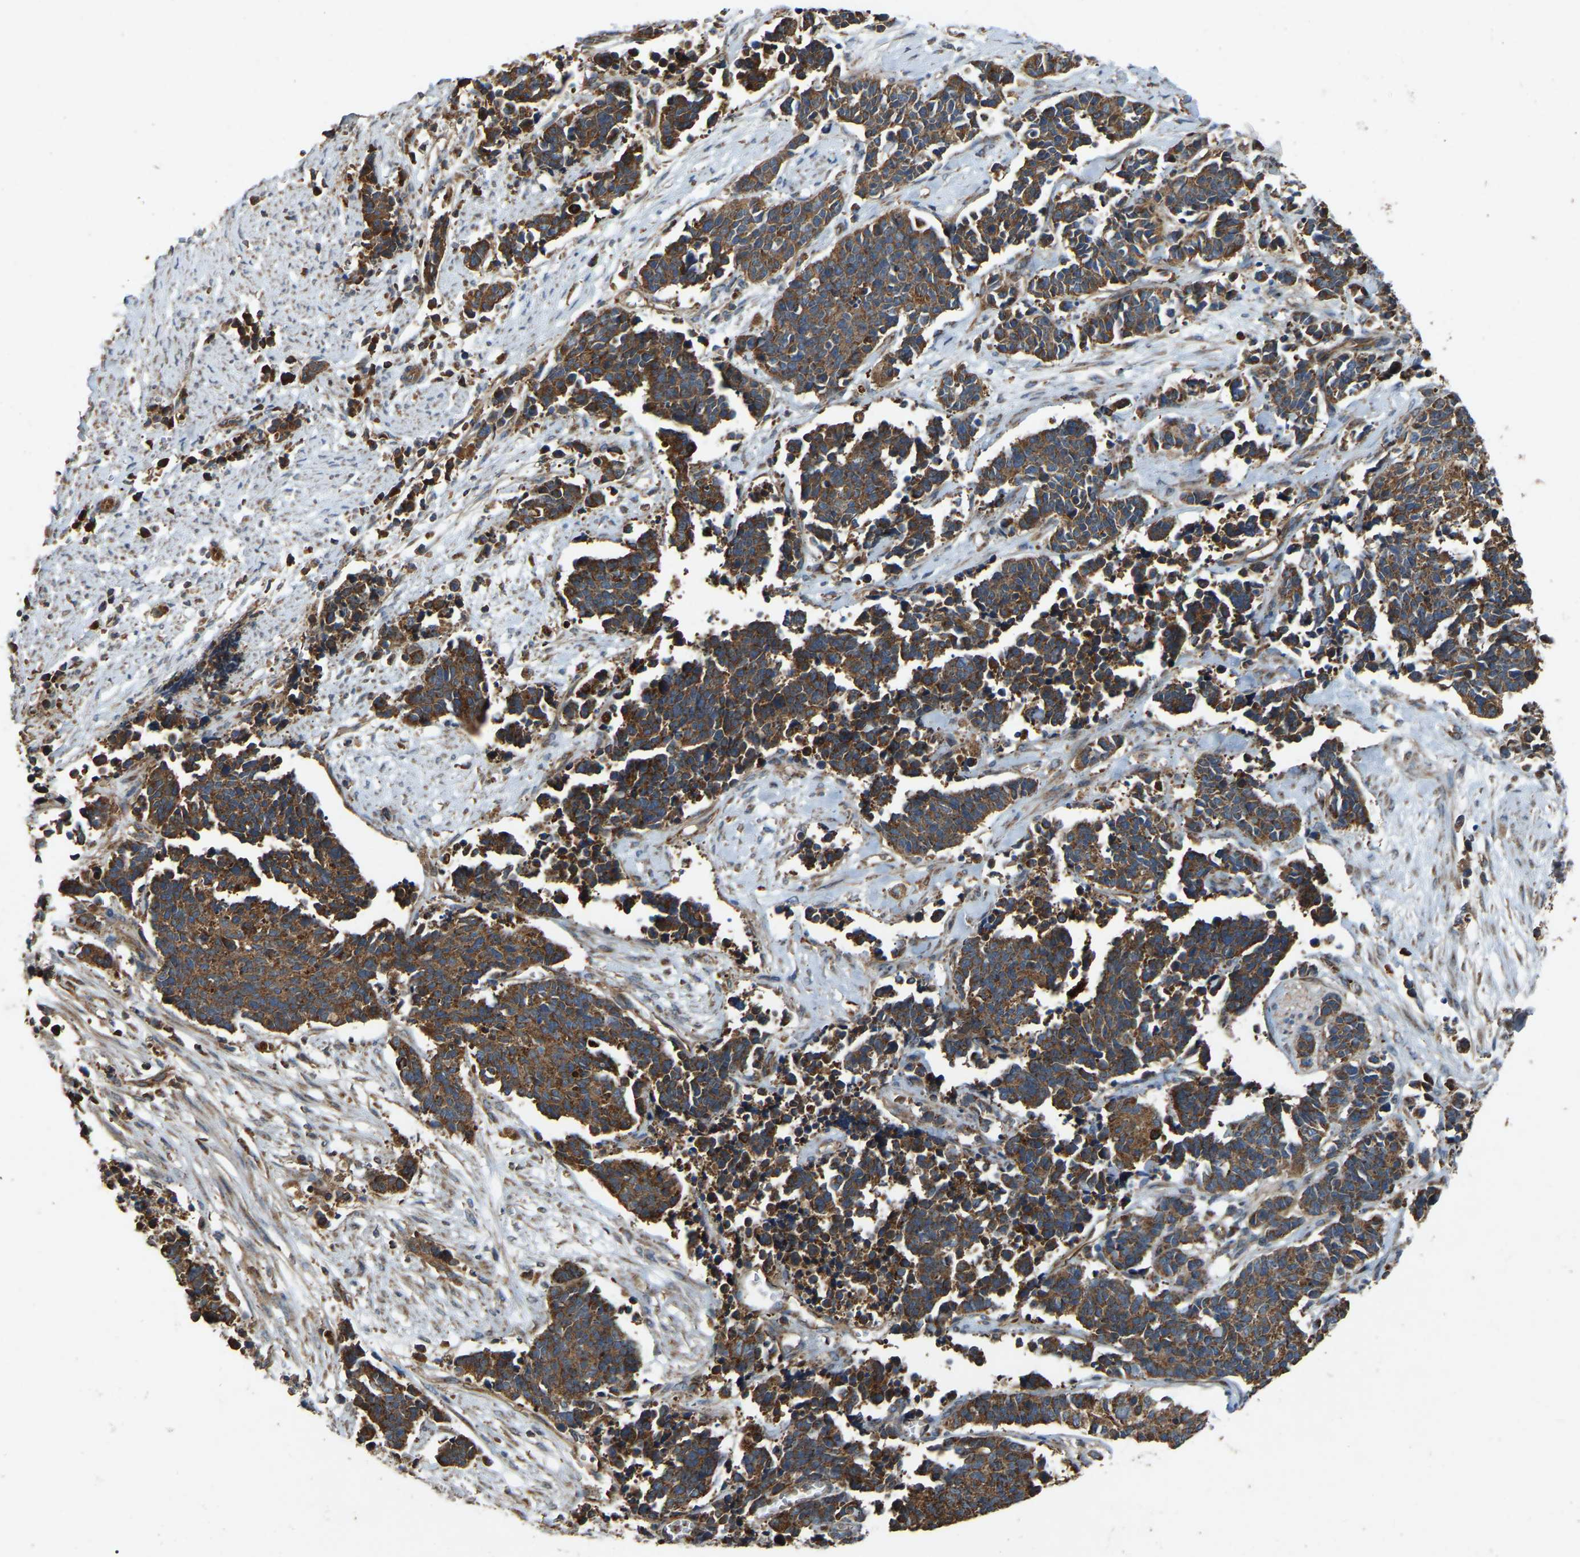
{"staining": {"intensity": "strong", "quantity": ">75%", "location": "cytoplasmic/membranous"}, "tissue": "cervical cancer", "cell_type": "Tumor cells", "image_type": "cancer", "snomed": [{"axis": "morphology", "description": "Squamous cell carcinoma, NOS"}, {"axis": "topography", "description": "Cervix"}], "caption": "Immunohistochemistry (IHC) of human cervical cancer reveals high levels of strong cytoplasmic/membranous positivity in approximately >75% of tumor cells.", "gene": "SAMD9L", "patient": {"sex": "female", "age": 35}}